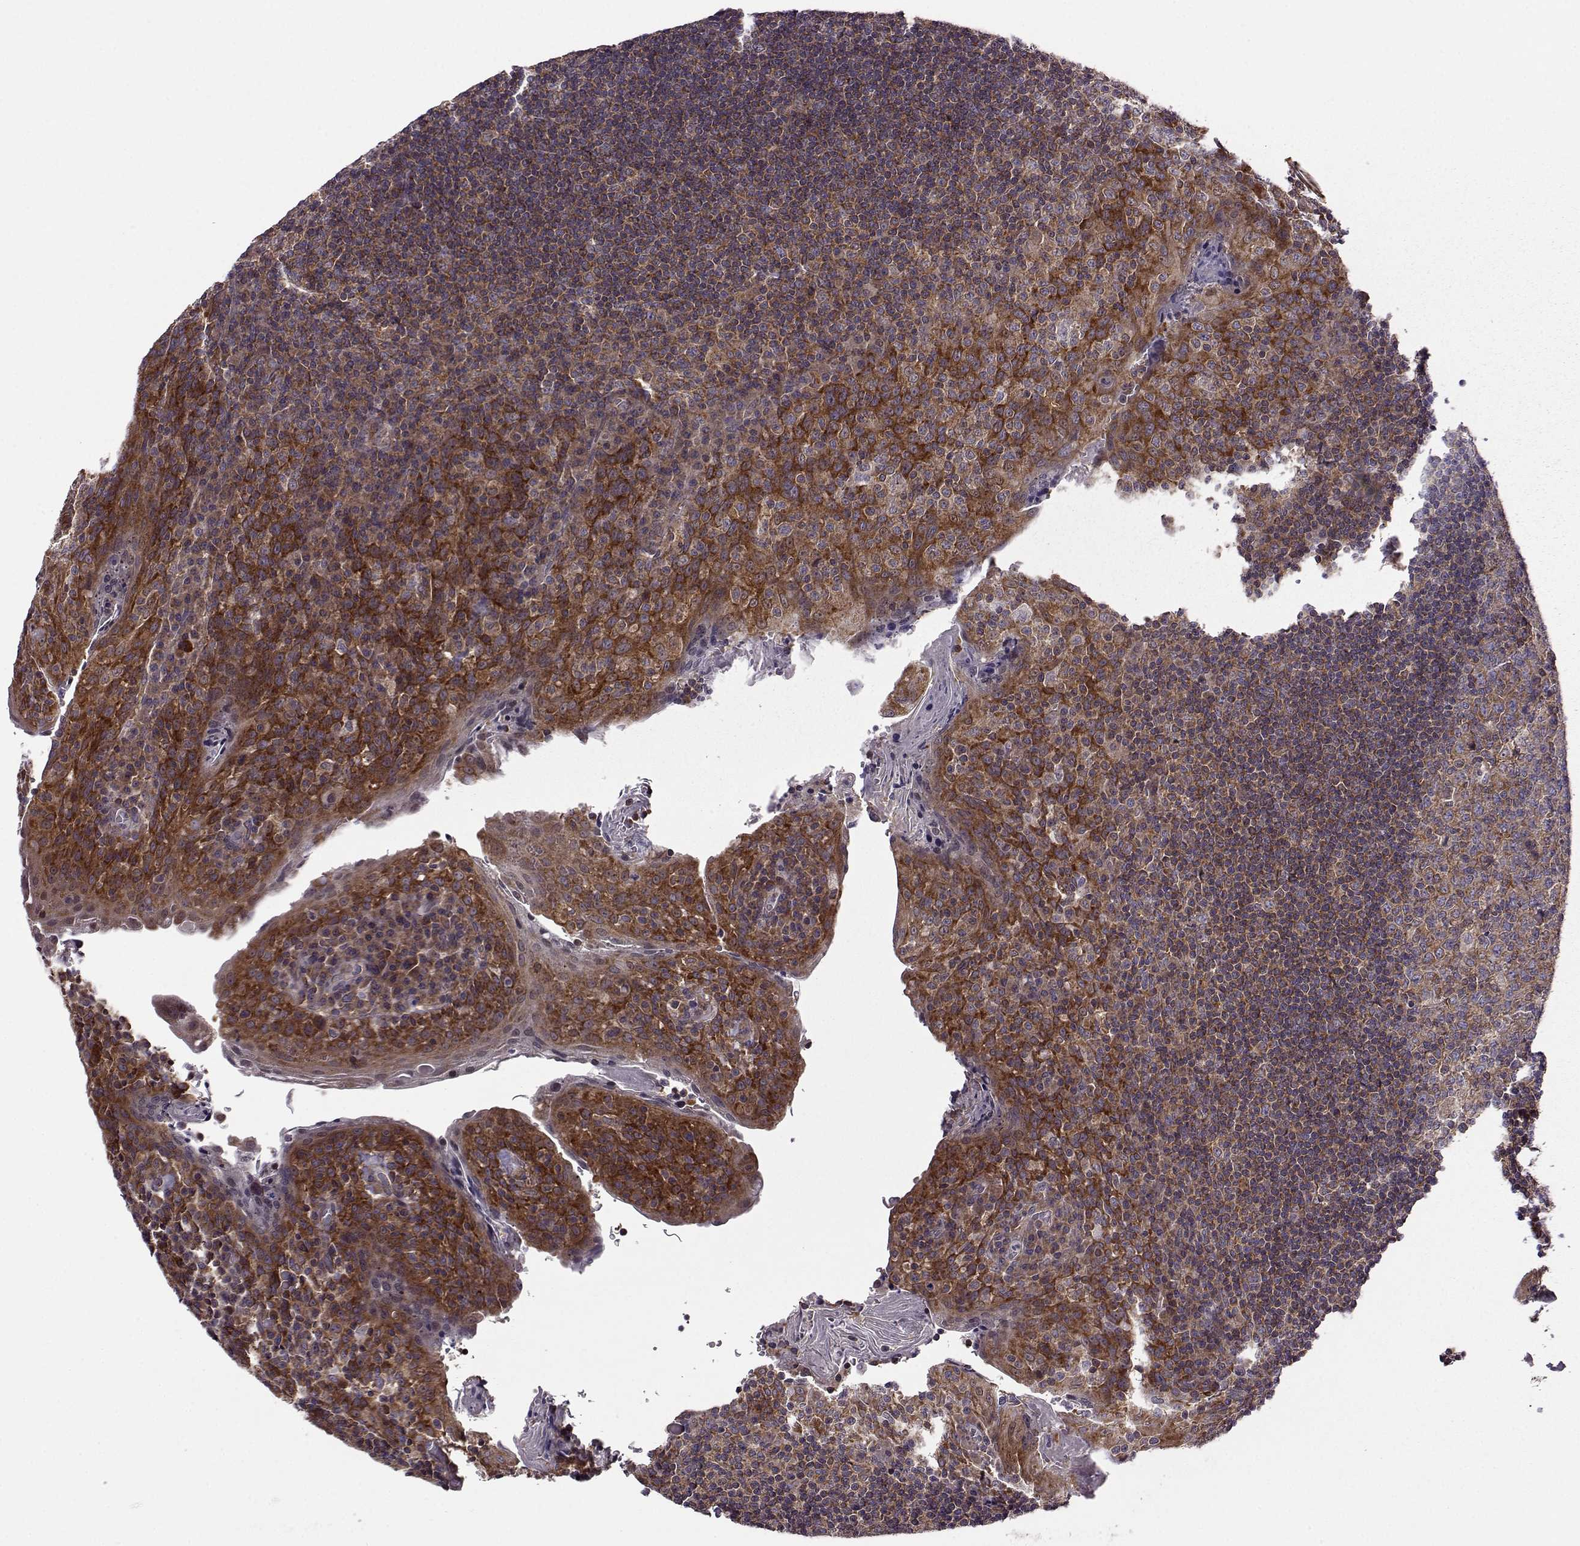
{"staining": {"intensity": "moderate", "quantity": ">75%", "location": "cytoplasmic/membranous"}, "tissue": "tonsil", "cell_type": "Germinal center cells", "image_type": "normal", "snomed": [{"axis": "morphology", "description": "Normal tissue, NOS"}, {"axis": "topography", "description": "Tonsil"}], "caption": "Immunohistochemical staining of unremarkable tonsil demonstrates moderate cytoplasmic/membranous protein staining in about >75% of germinal center cells.", "gene": "URI1", "patient": {"sex": "male", "age": 17}}